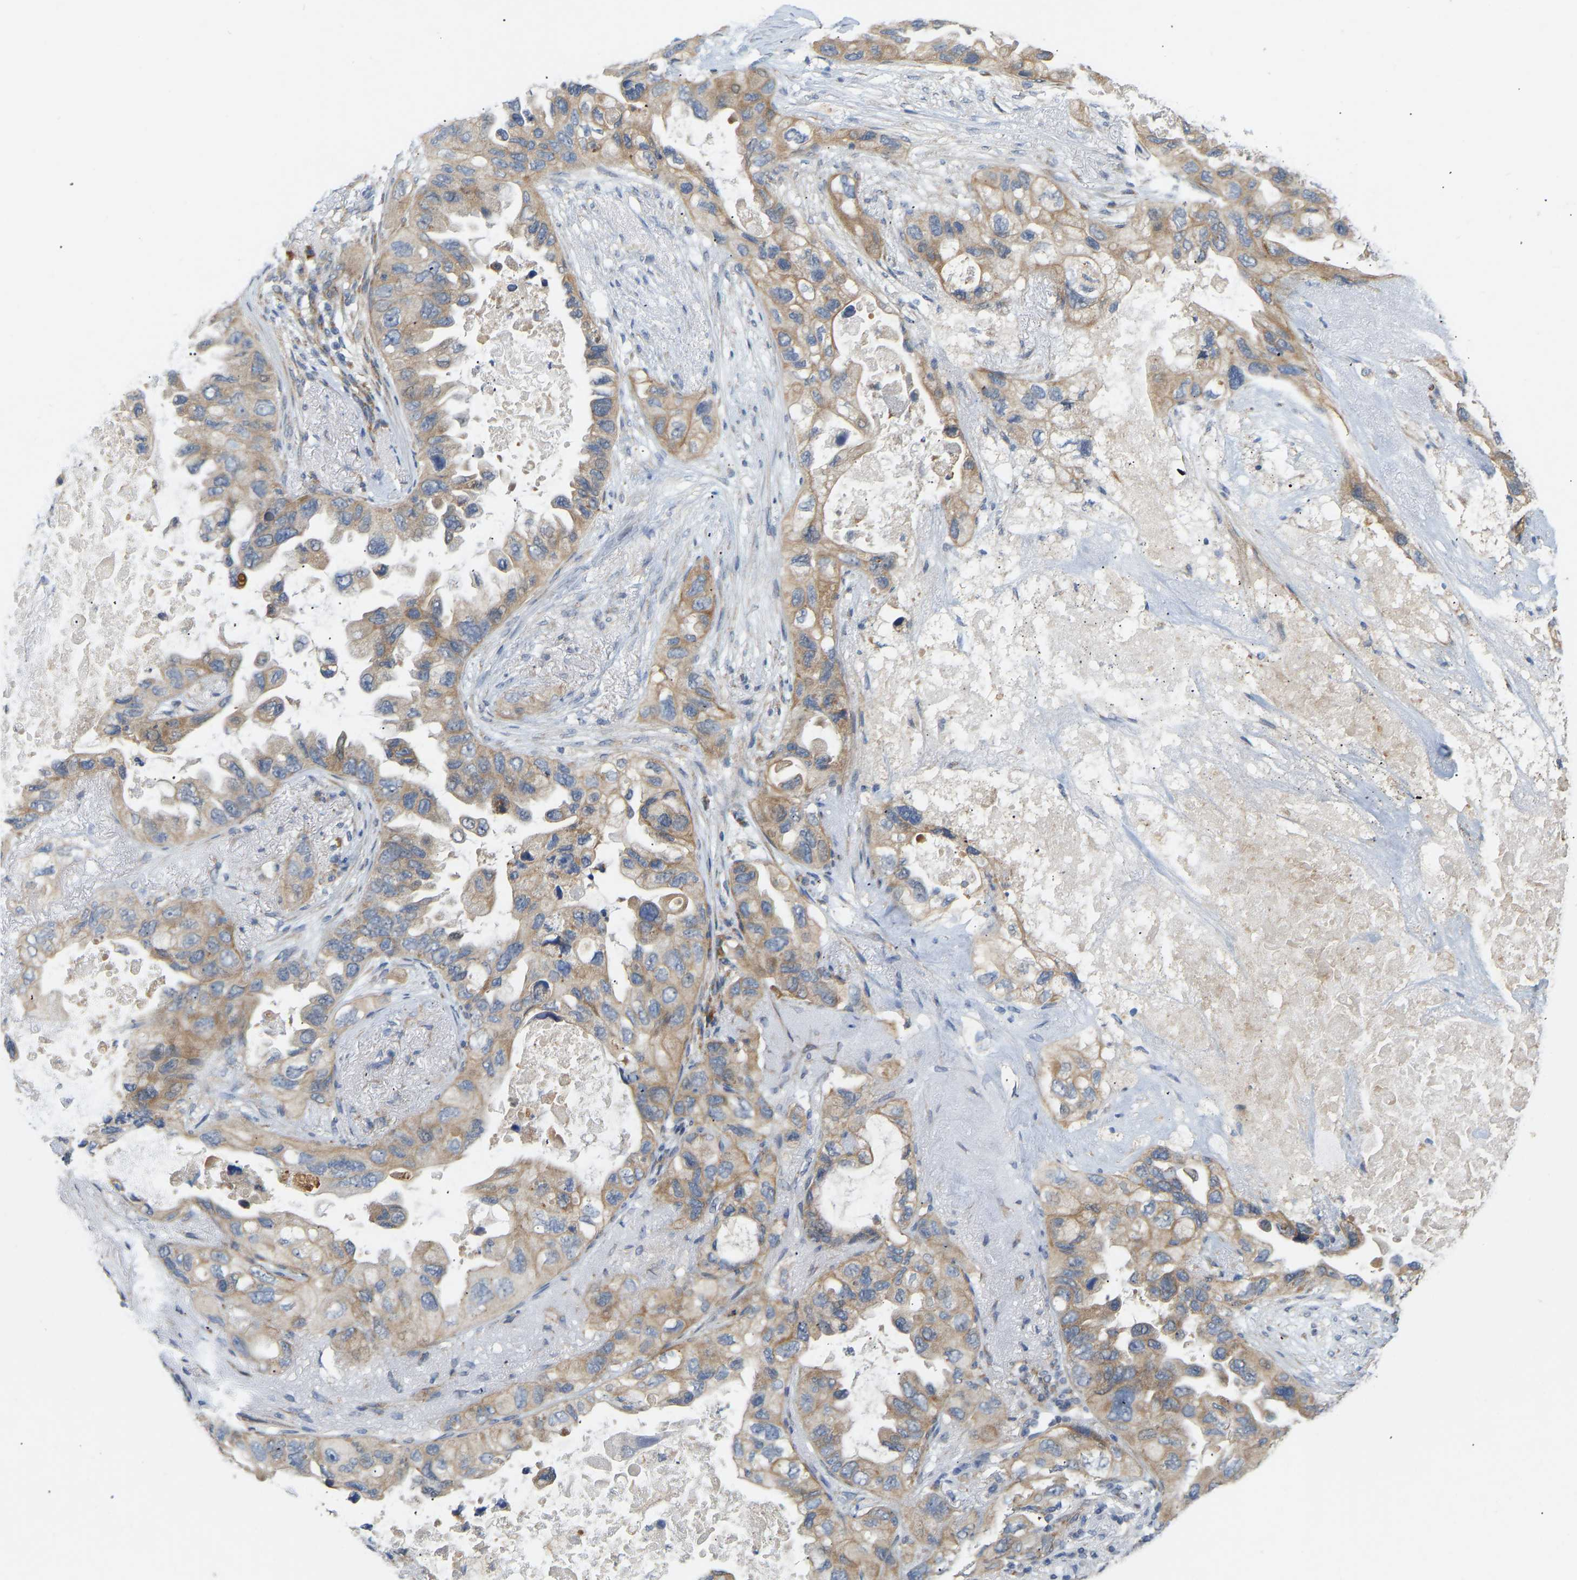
{"staining": {"intensity": "weak", "quantity": ">75%", "location": "cytoplasmic/membranous"}, "tissue": "lung cancer", "cell_type": "Tumor cells", "image_type": "cancer", "snomed": [{"axis": "morphology", "description": "Squamous cell carcinoma, NOS"}, {"axis": "topography", "description": "Lung"}], "caption": "High-power microscopy captured an IHC histopathology image of lung squamous cell carcinoma, revealing weak cytoplasmic/membranous staining in about >75% of tumor cells. (brown staining indicates protein expression, while blue staining denotes nuclei).", "gene": "HACD2", "patient": {"sex": "female", "age": 73}}